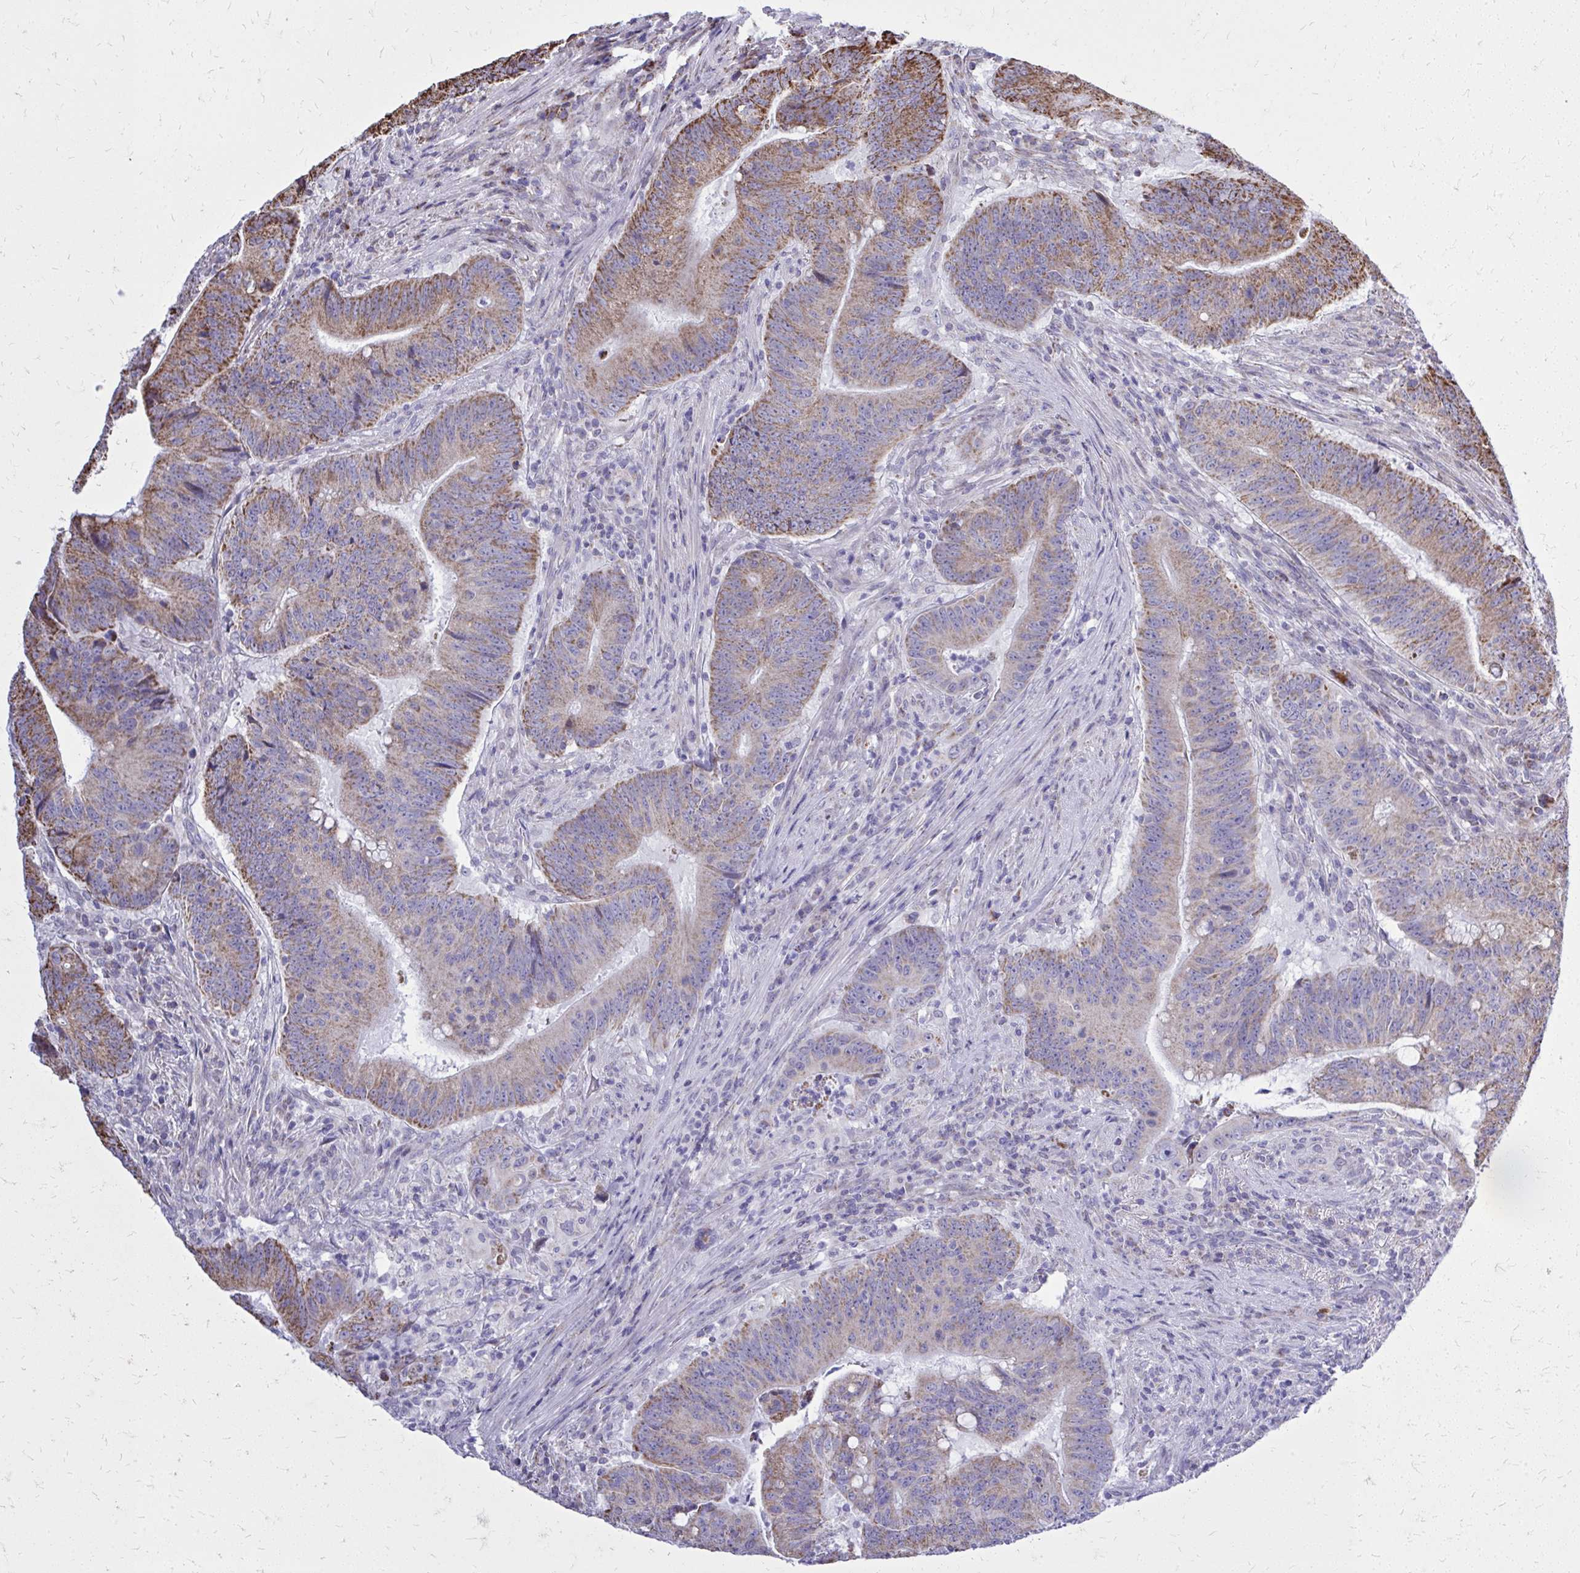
{"staining": {"intensity": "moderate", "quantity": "25%-75%", "location": "cytoplasmic/membranous"}, "tissue": "colorectal cancer", "cell_type": "Tumor cells", "image_type": "cancer", "snomed": [{"axis": "morphology", "description": "Adenocarcinoma, NOS"}, {"axis": "topography", "description": "Colon"}], "caption": "DAB immunohistochemical staining of adenocarcinoma (colorectal) exhibits moderate cytoplasmic/membranous protein positivity in approximately 25%-75% of tumor cells.", "gene": "ZNF362", "patient": {"sex": "female", "age": 87}}